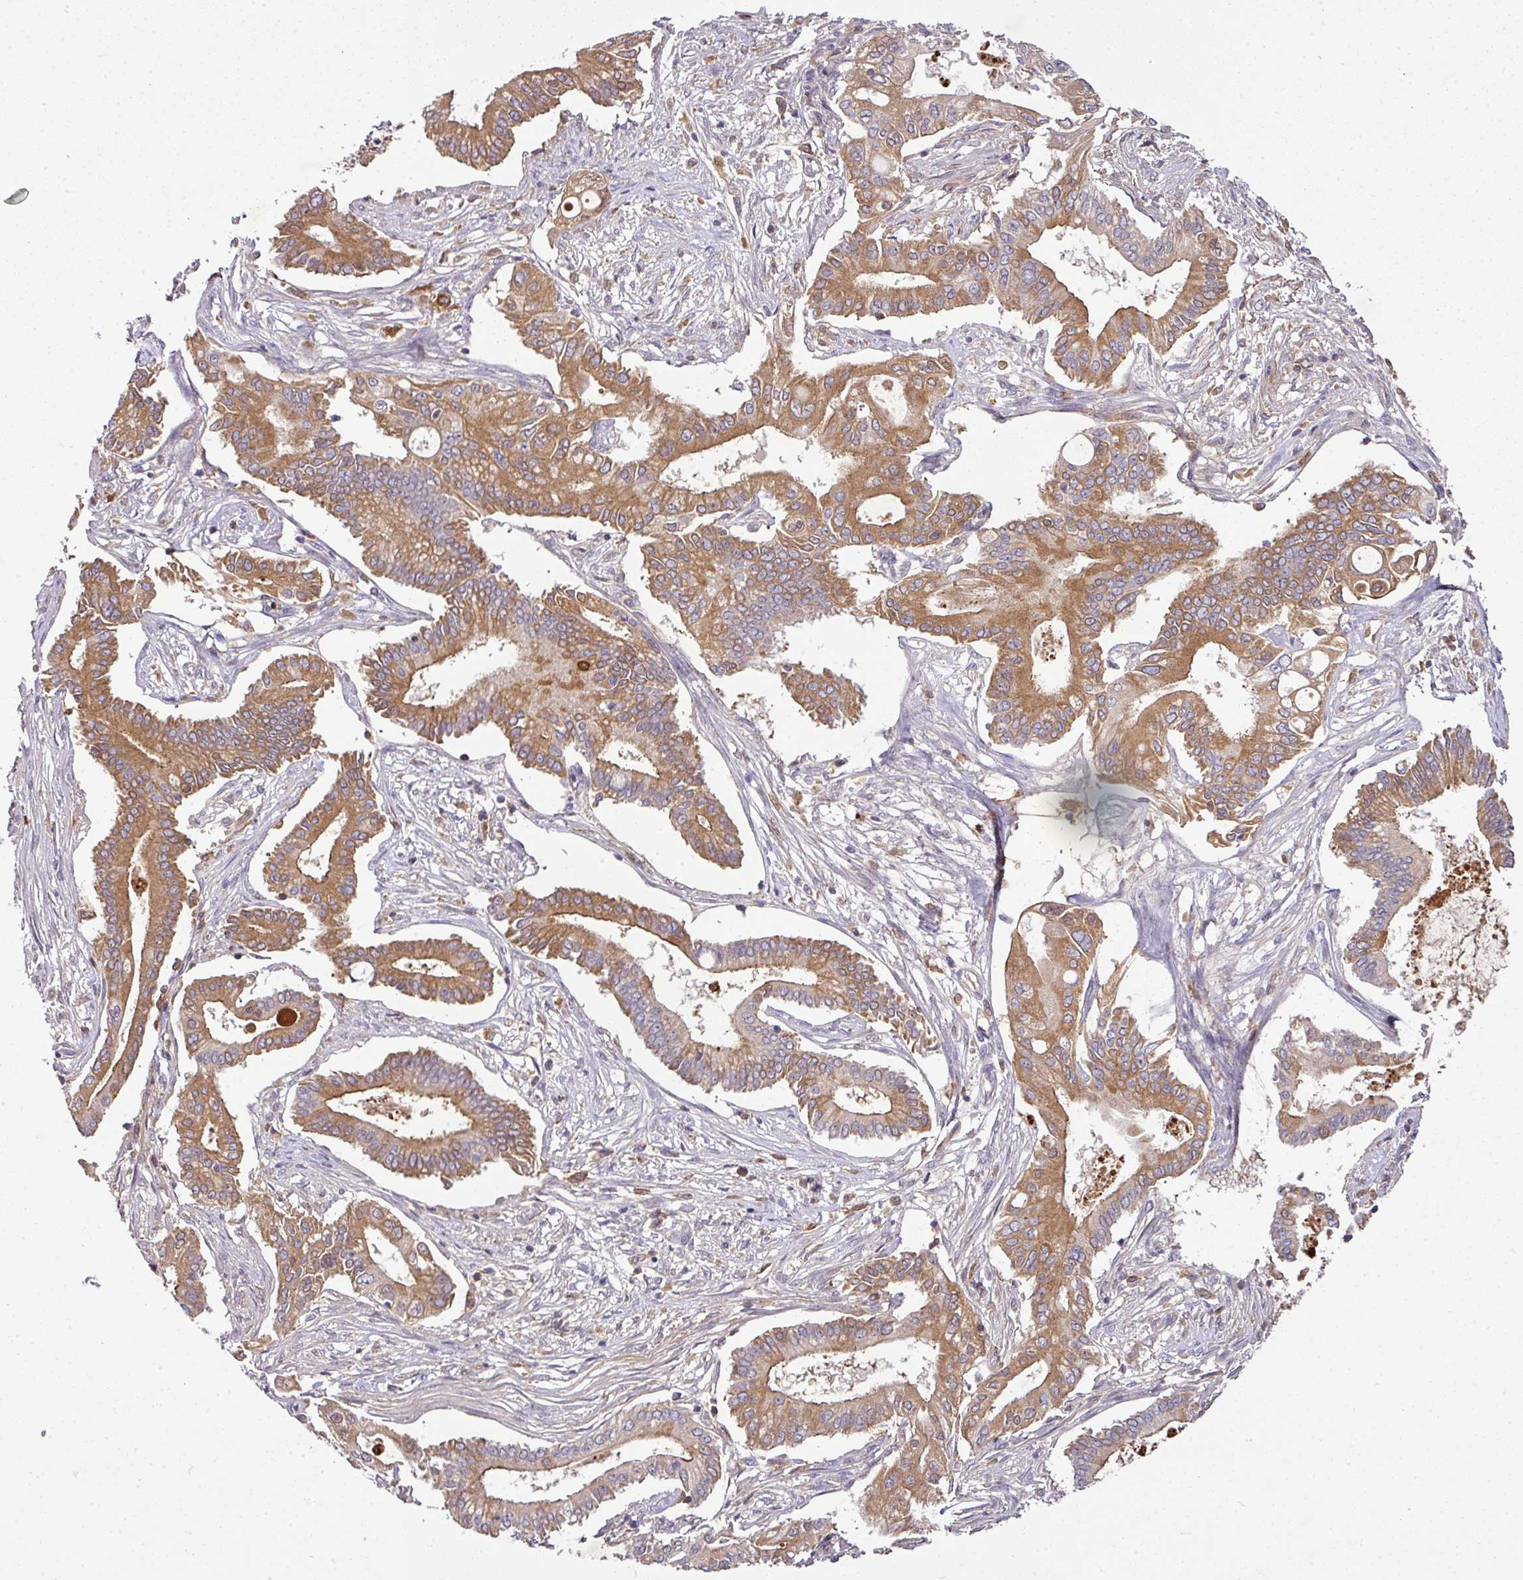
{"staining": {"intensity": "moderate", "quantity": ">75%", "location": "cytoplasmic/membranous"}, "tissue": "pancreatic cancer", "cell_type": "Tumor cells", "image_type": "cancer", "snomed": [{"axis": "morphology", "description": "Adenocarcinoma, NOS"}, {"axis": "topography", "description": "Pancreas"}], "caption": "A micrograph showing moderate cytoplasmic/membranous expression in about >75% of tumor cells in pancreatic cancer, as visualized by brown immunohistochemical staining.", "gene": "CAB39L", "patient": {"sex": "female", "age": 68}}